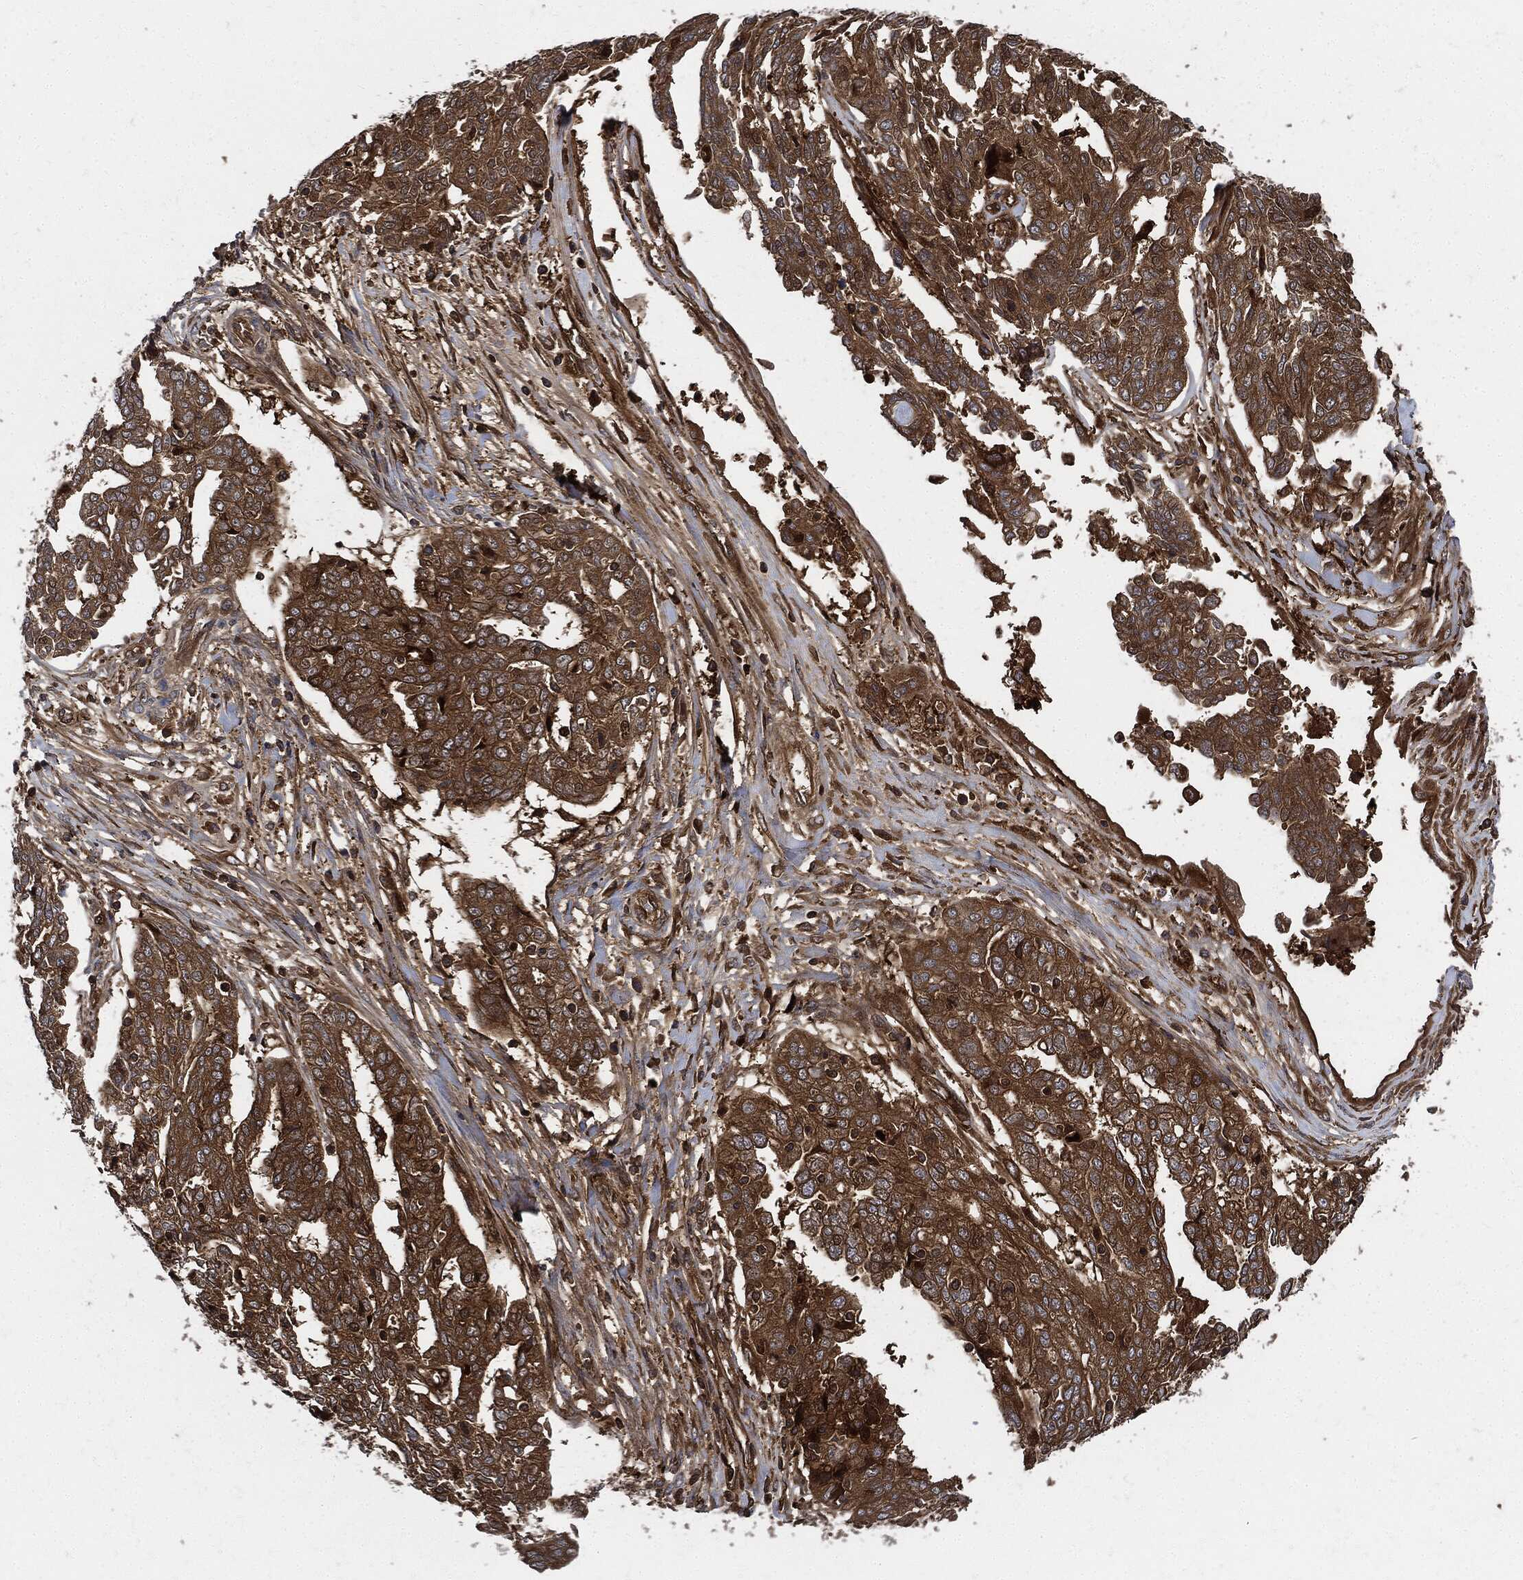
{"staining": {"intensity": "strong", "quantity": ">75%", "location": "cytoplasmic/membranous"}, "tissue": "ovarian cancer", "cell_type": "Tumor cells", "image_type": "cancer", "snomed": [{"axis": "morphology", "description": "Cystadenocarcinoma, serous, NOS"}, {"axis": "topography", "description": "Ovary"}], "caption": "A micrograph showing strong cytoplasmic/membranous staining in about >75% of tumor cells in ovarian cancer (serous cystadenocarcinoma), as visualized by brown immunohistochemical staining.", "gene": "XPNPEP1", "patient": {"sex": "female", "age": 67}}